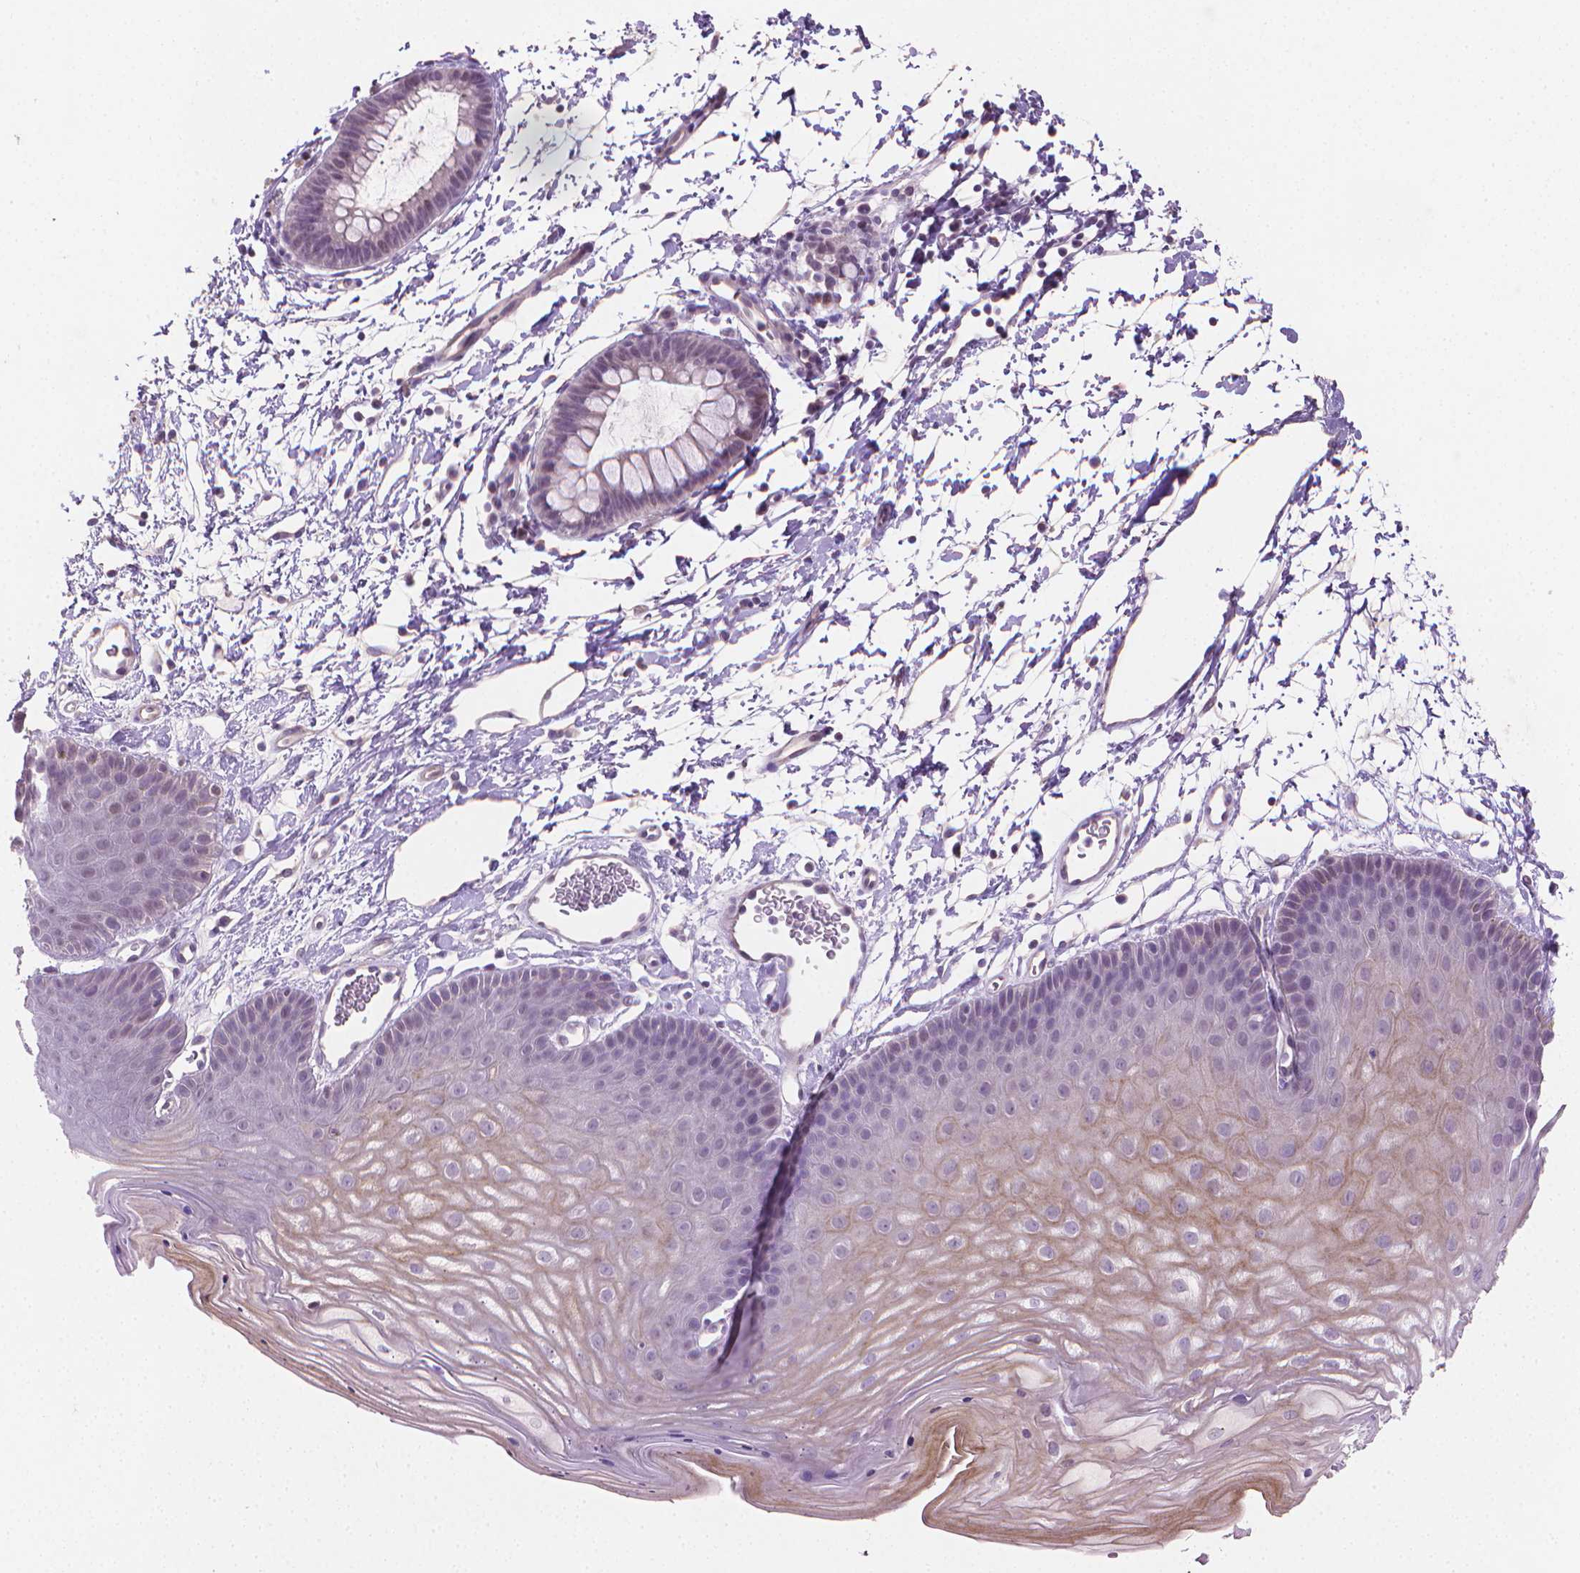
{"staining": {"intensity": "weak", "quantity": "<25%", "location": "cytoplasmic/membranous"}, "tissue": "skin", "cell_type": "Epidermal cells", "image_type": "normal", "snomed": [{"axis": "morphology", "description": "Normal tissue, NOS"}, {"axis": "topography", "description": "Anal"}], "caption": "A high-resolution photomicrograph shows immunohistochemistry (IHC) staining of benign skin, which reveals no significant expression in epidermal cells.", "gene": "CLXN", "patient": {"sex": "male", "age": 53}}